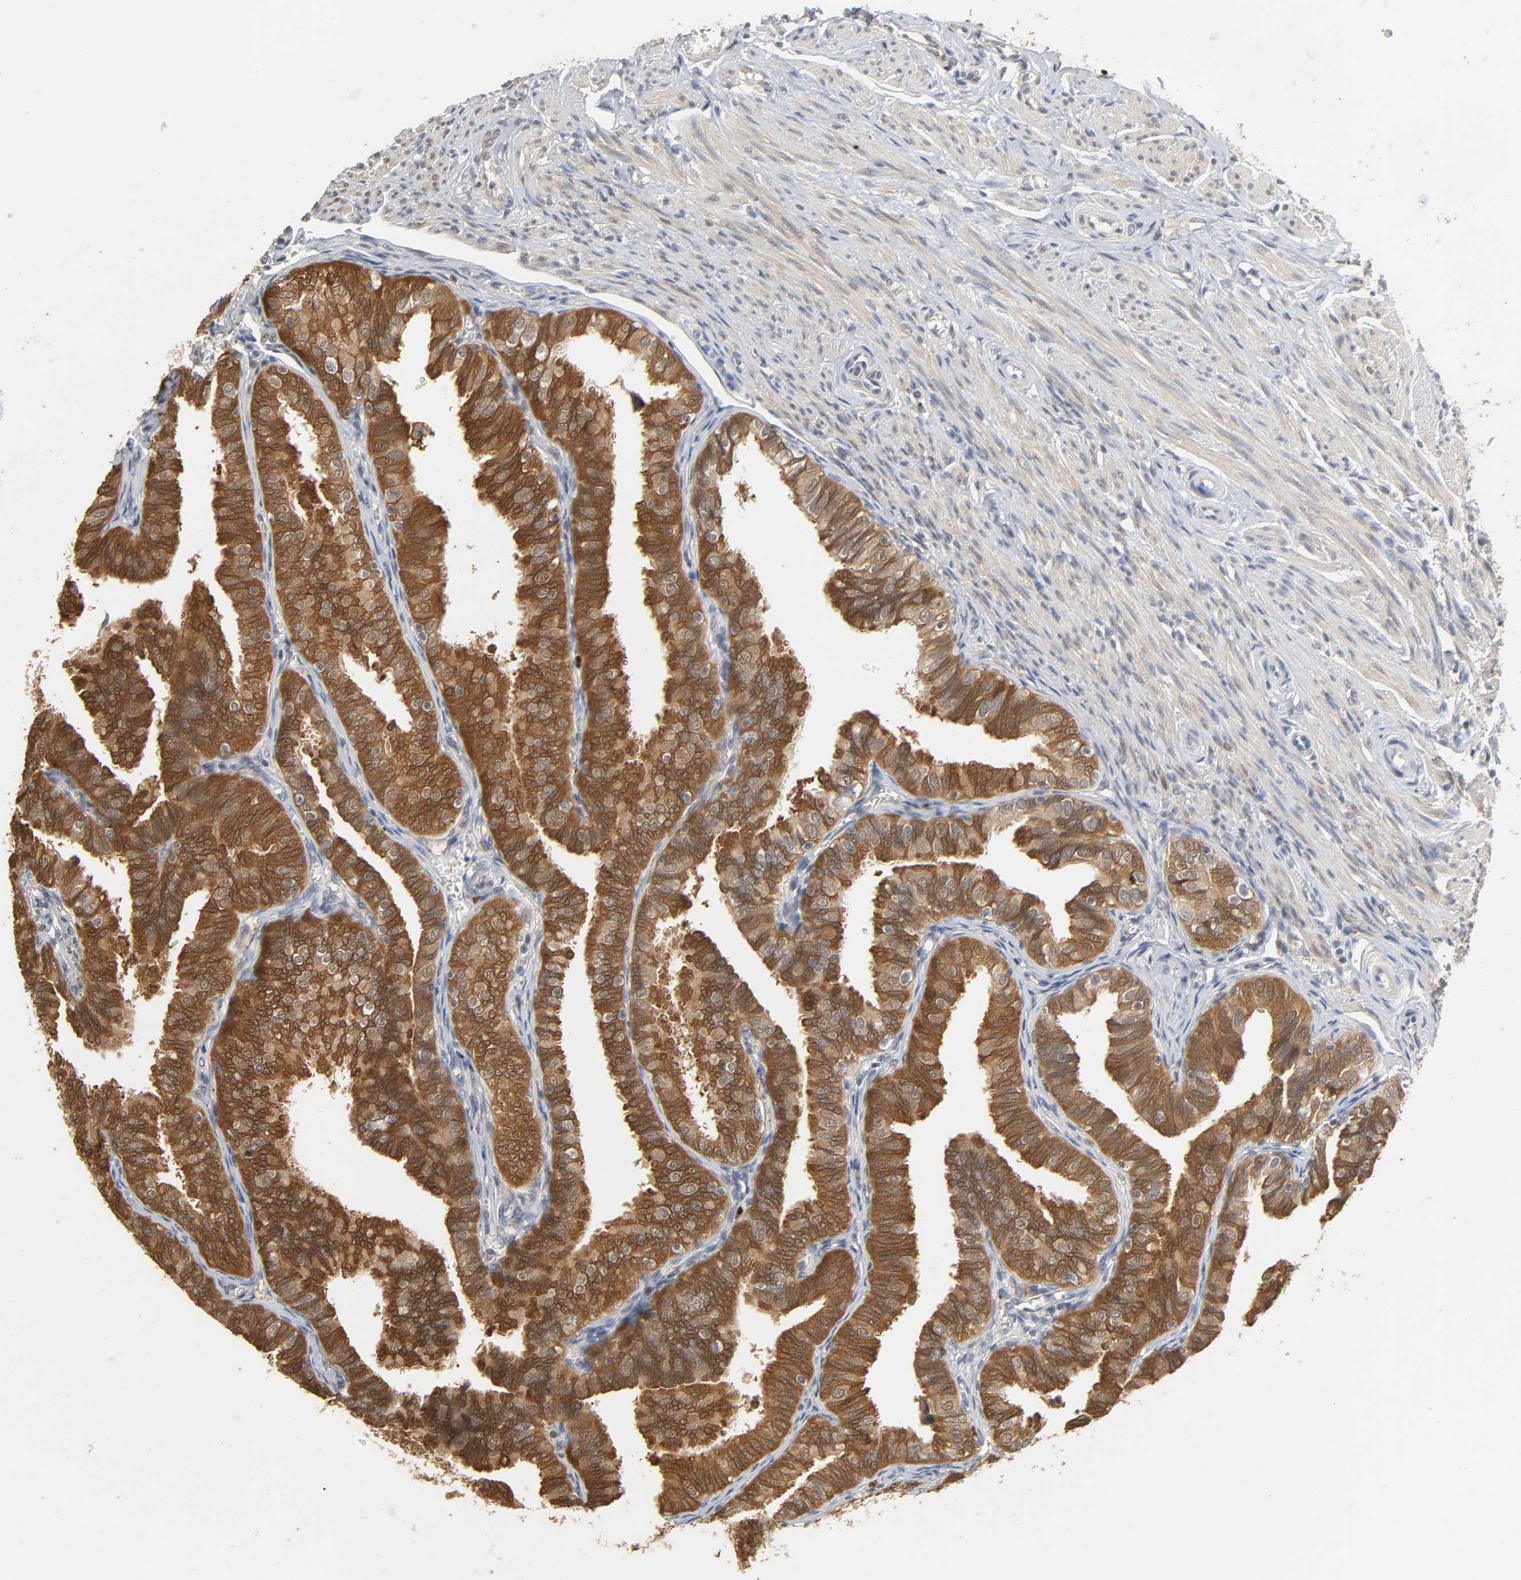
{"staining": {"intensity": "strong", "quantity": ">75%", "location": "cytoplasmic/membranous"}, "tissue": "fallopian tube", "cell_type": "Glandular cells", "image_type": "normal", "snomed": [{"axis": "morphology", "description": "Normal tissue, NOS"}, {"axis": "topography", "description": "Fallopian tube"}], "caption": "The micrograph shows immunohistochemical staining of unremarkable fallopian tube. There is strong cytoplasmic/membranous staining is identified in about >75% of glandular cells.", "gene": "MIF", "patient": {"sex": "female", "age": 46}}